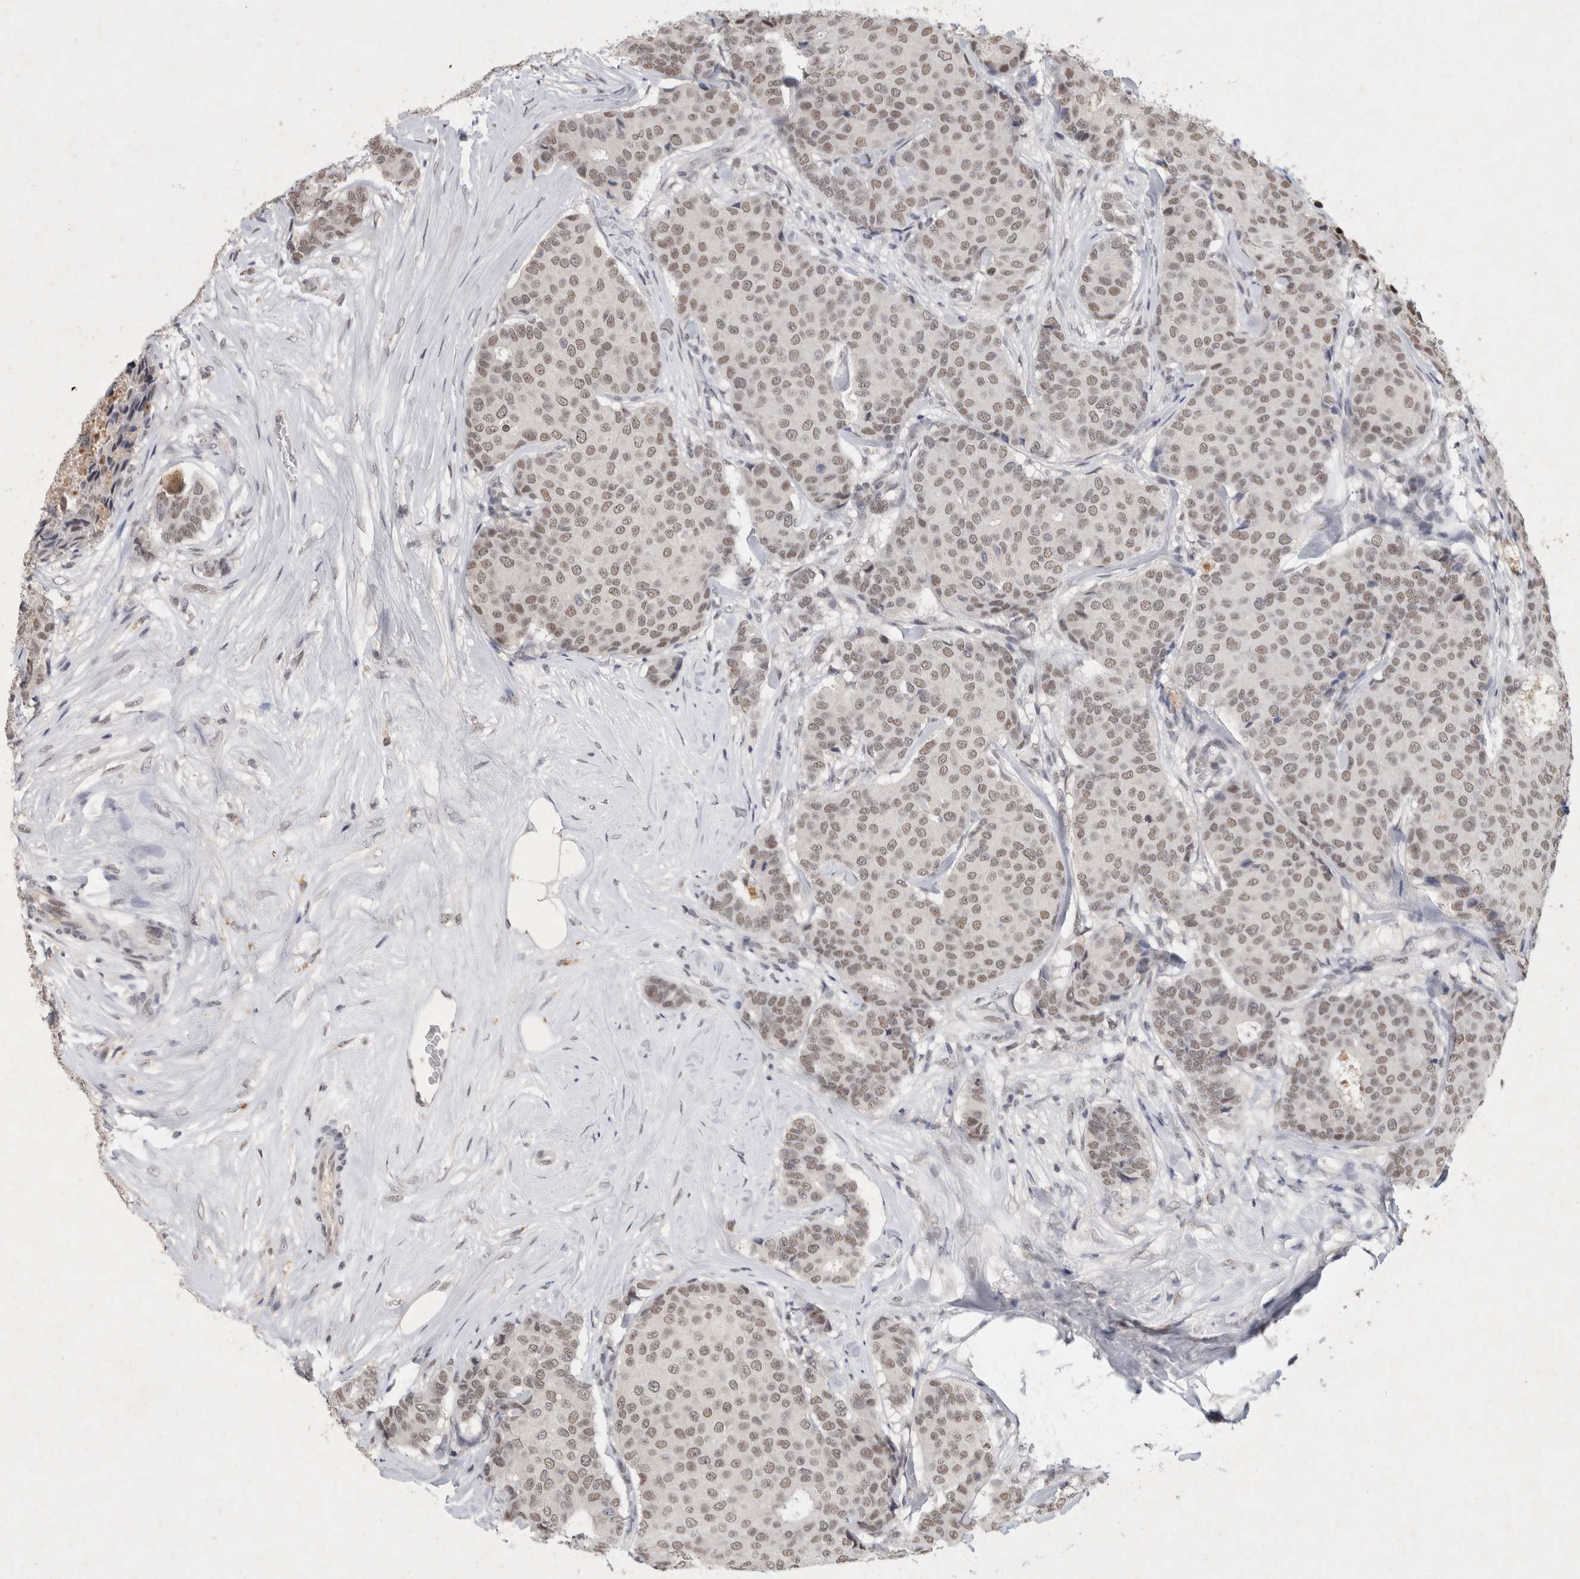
{"staining": {"intensity": "weak", "quantity": ">75%", "location": "nuclear"}, "tissue": "breast cancer", "cell_type": "Tumor cells", "image_type": "cancer", "snomed": [{"axis": "morphology", "description": "Duct carcinoma"}, {"axis": "topography", "description": "Breast"}], "caption": "DAB (3,3'-diaminobenzidine) immunohistochemical staining of human breast invasive ductal carcinoma demonstrates weak nuclear protein expression in about >75% of tumor cells.", "gene": "XRCC5", "patient": {"sex": "female", "age": 75}}